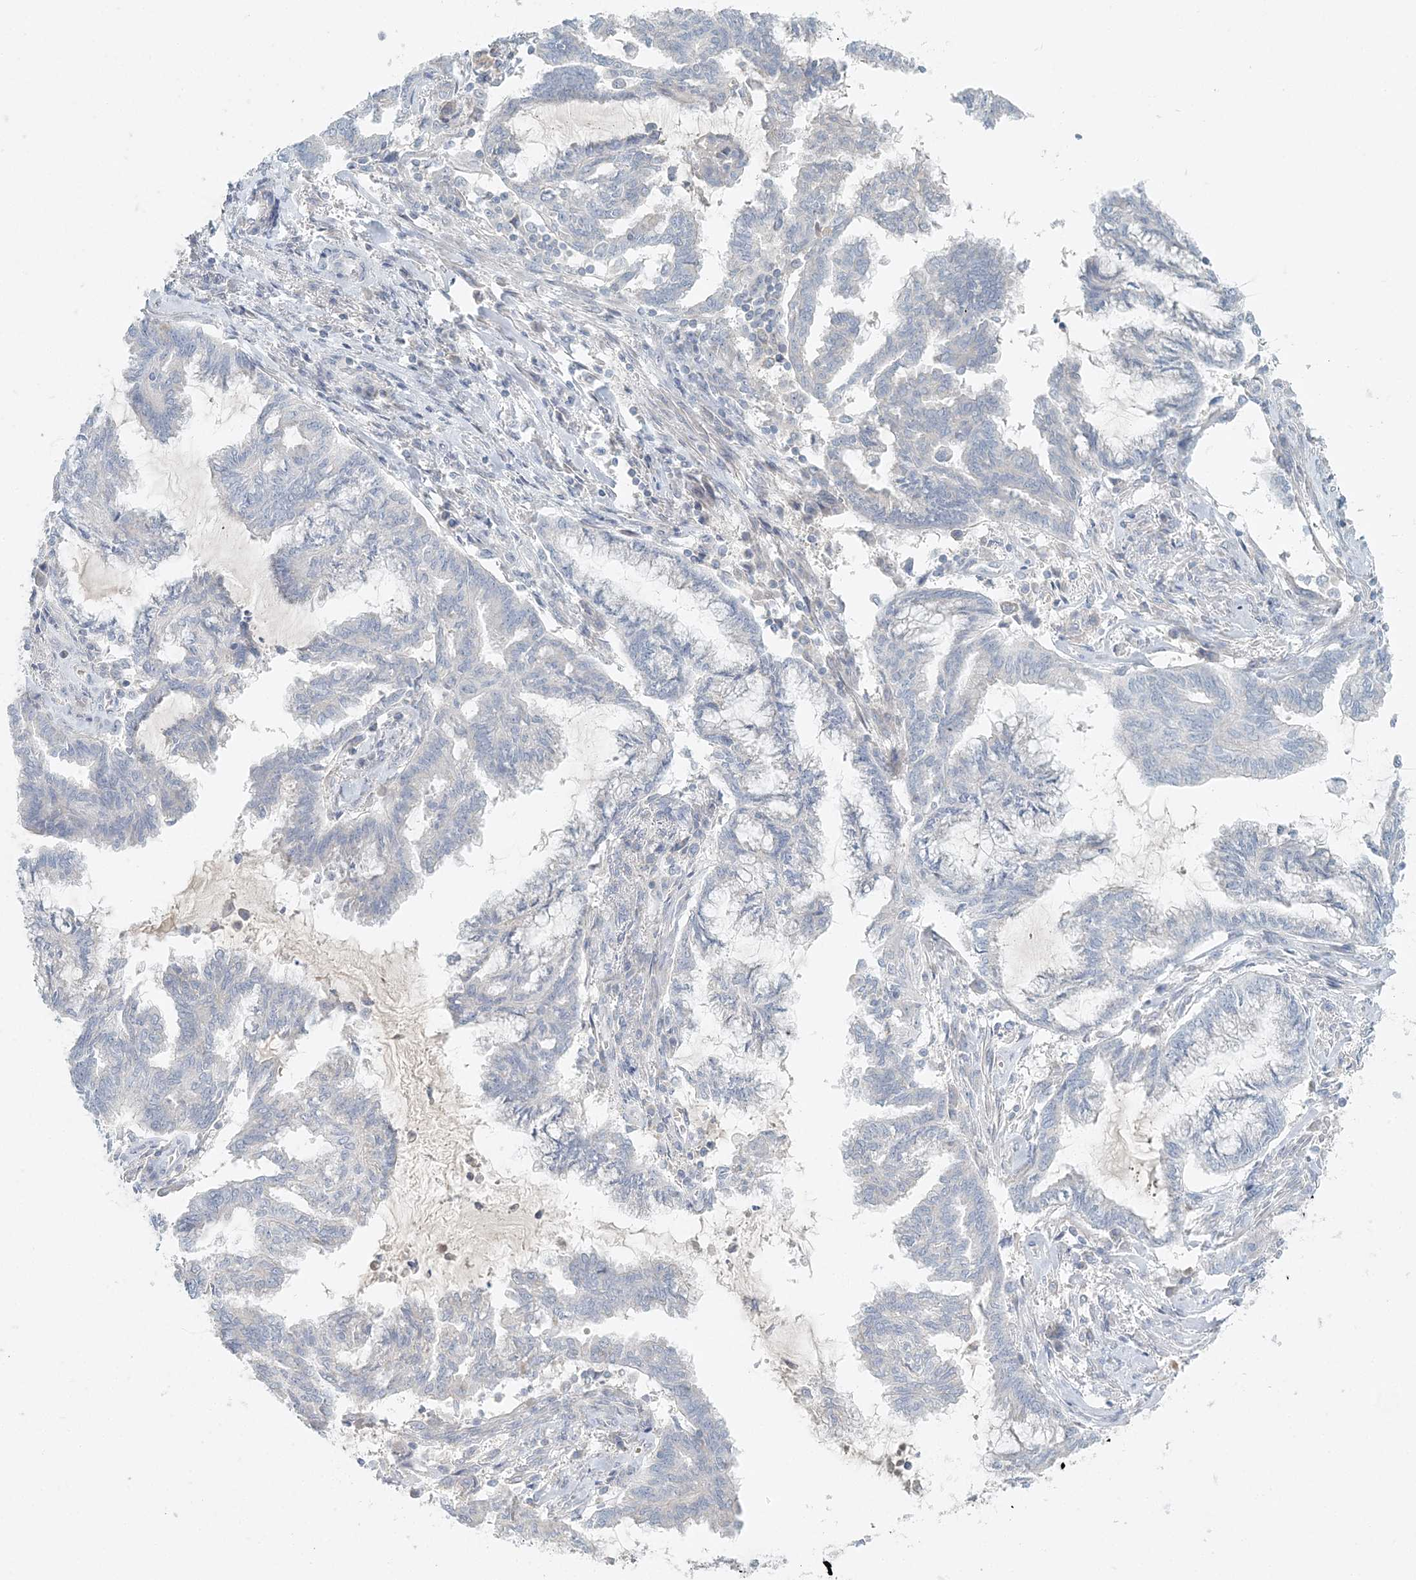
{"staining": {"intensity": "negative", "quantity": "none", "location": "none"}, "tissue": "endometrial cancer", "cell_type": "Tumor cells", "image_type": "cancer", "snomed": [{"axis": "morphology", "description": "Adenocarcinoma, NOS"}, {"axis": "topography", "description": "Endometrium"}], "caption": "Immunohistochemistry (IHC) of human endometrial cancer exhibits no expression in tumor cells.", "gene": "NAA11", "patient": {"sex": "female", "age": 86}}